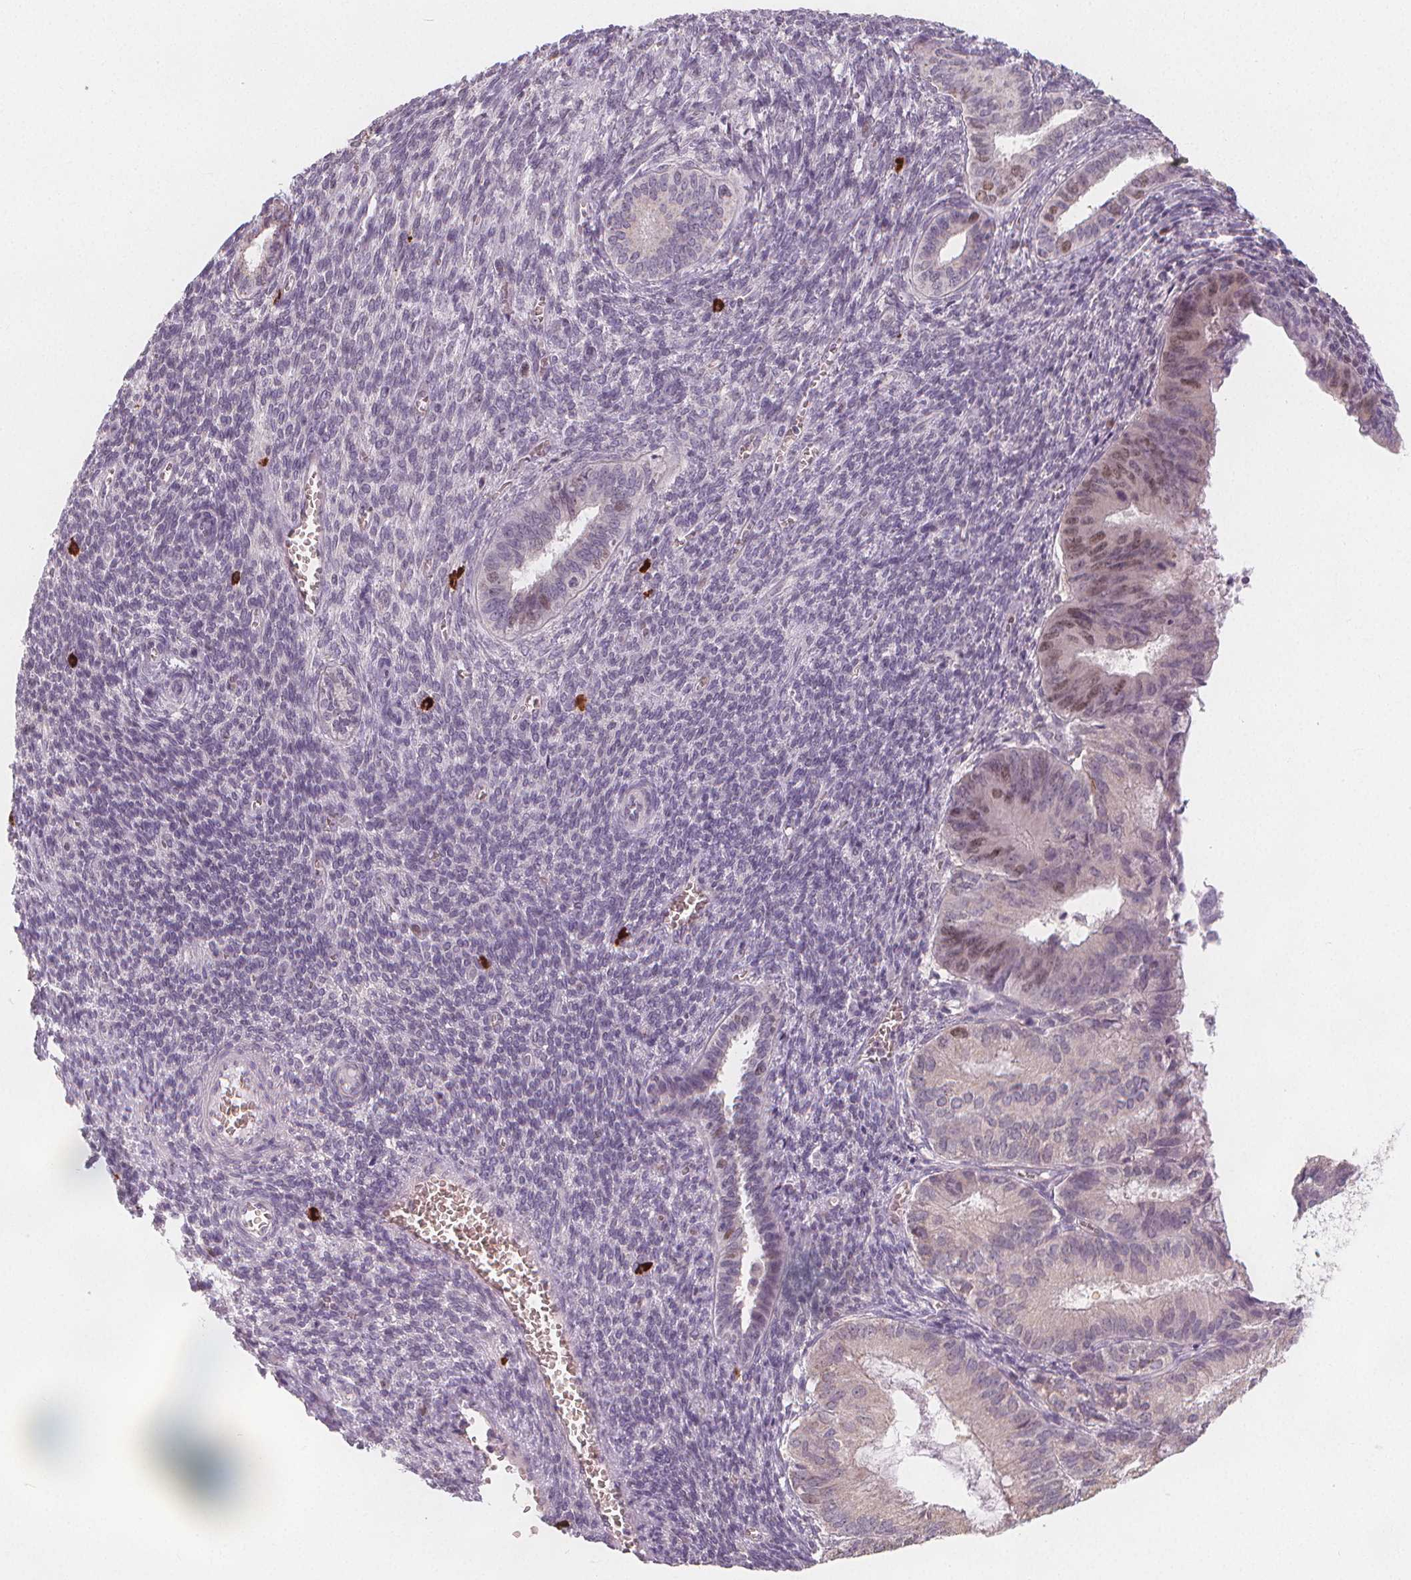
{"staining": {"intensity": "weak", "quantity": "<25%", "location": "nuclear"}, "tissue": "endometrial cancer", "cell_type": "Tumor cells", "image_type": "cancer", "snomed": [{"axis": "morphology", "description": "Adenocarcinoma, NOS"}, {"axis": "topography", "description": "Endometrium"}], "caption": "This is a histopathology image of IHC staining of adenocarcinoma (endometrial), which shows no positivity in tumor cells.", "gene": "TIPIN", "patient": {"sex": "female", "age": 86}}